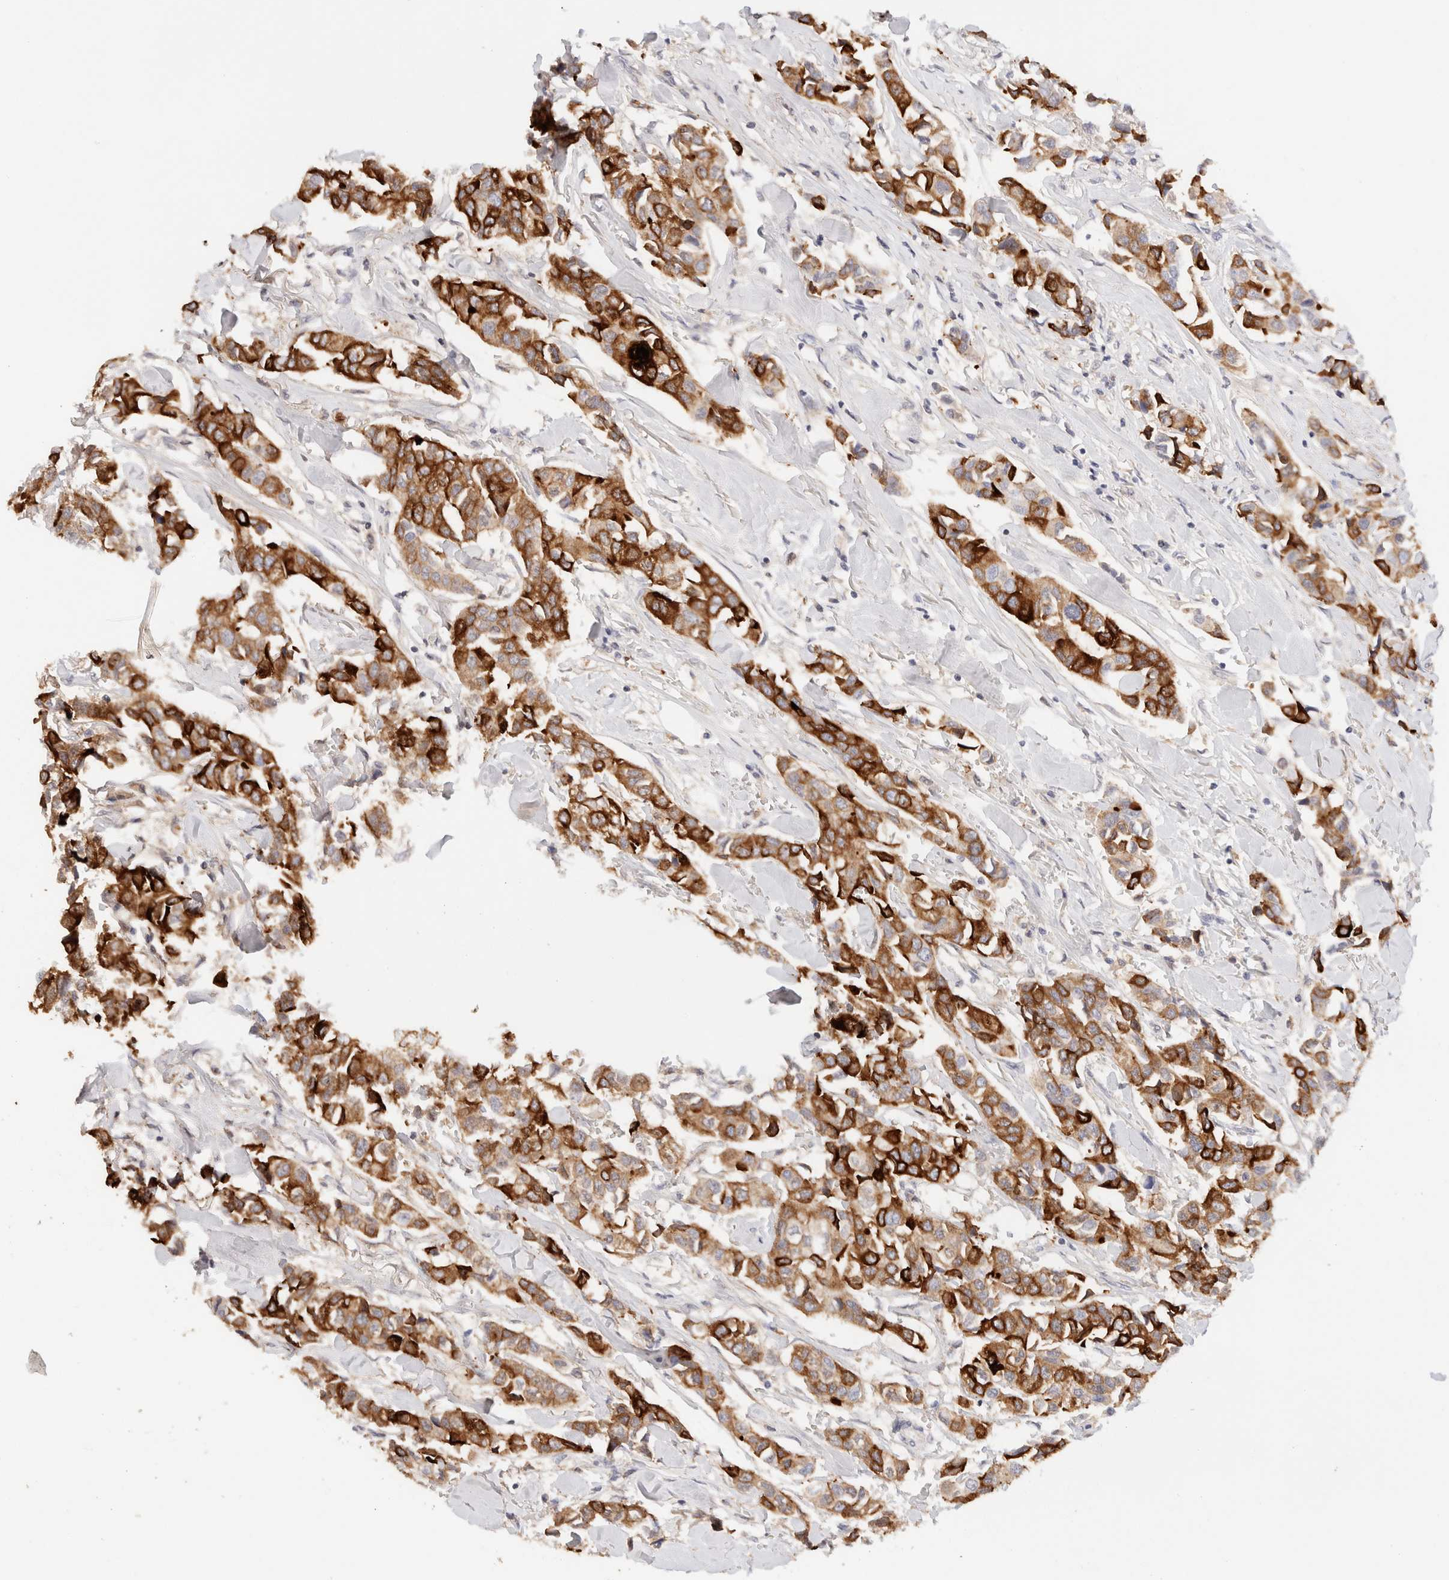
{"staining": {"intensity": "strong", "quantity": ">75%", "location": "cytoplasmic/membranous"}, "tissue": "breast cancer", "cell_type": "Tumor cells", "image_type": "cancer", "snomed": [{"axis": "morphology", "description": "Duct carcinoma"}, {"axis": "topography", "description": "Breast"}], "caption": "Immunohistochemistry of breast cancer shows high levels of strong cytoplasmic/membranous positivity in approximately >75% of tumor cells.", "gene": "SCGB2A2", "patient": {"sex": "female", "age": 80}}